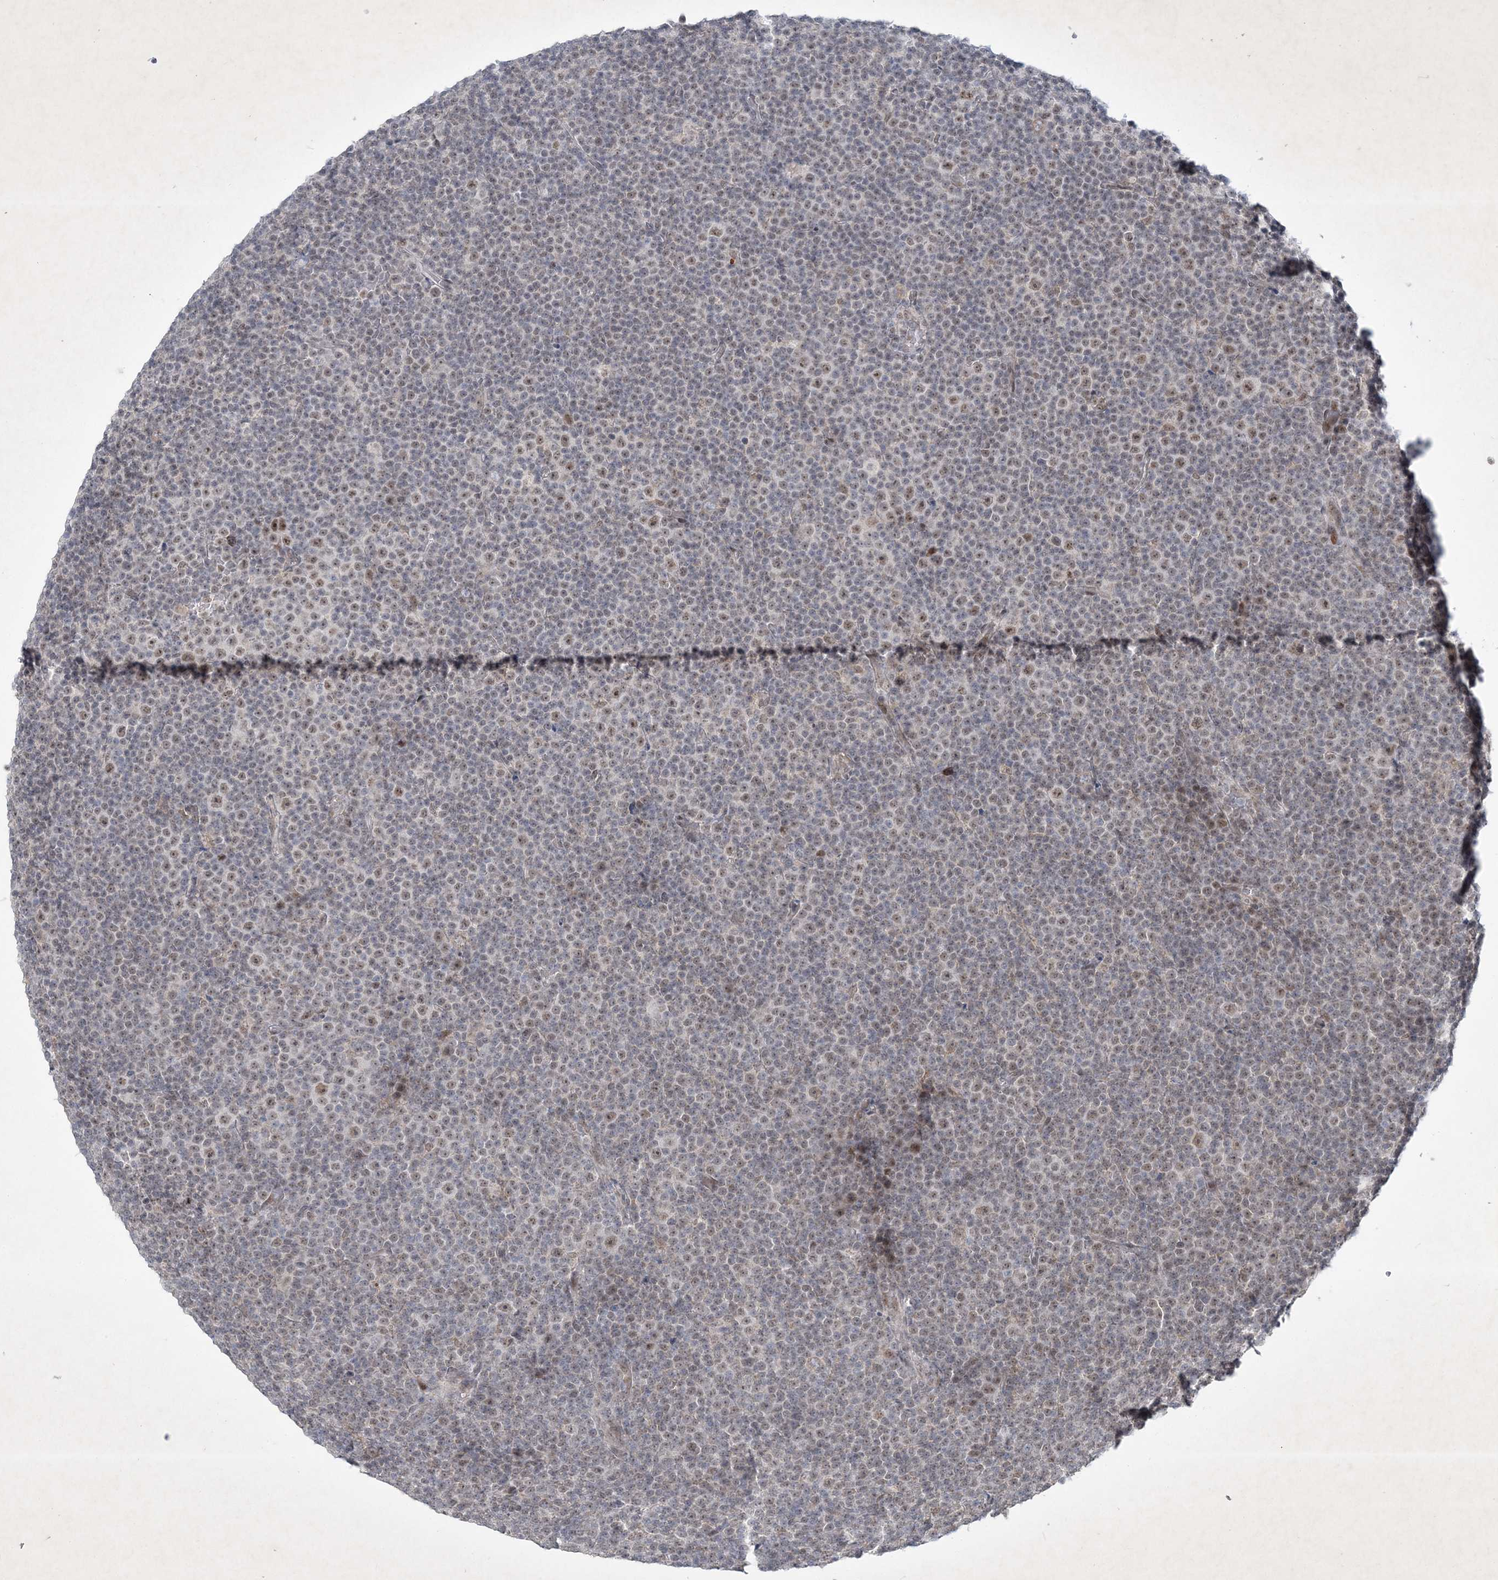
{"staining": {"intensity": "weak", "quantity": "25%-75%", "location": "nuclear"}, "tissue": "lymphoma", "cell_type": "Tumor cells", "image_type": "cancer", "snomed": [{"axis": "morphology", "description": "Malignant lymphoma, non-Hodgkin's type, Low grade"}, {"axis": "topography", "description": "Lymph node"}], "caption": "High-magnification brightfield microscopy of lymphoma stained with DAB (brown) and counterstained with hematoxylin (blue). tumor cells exhibit weak nuclear positivity is appreciated in approximately25%-75% of cells.", "gene": "ZBTB9", "patient": {"sex": "female", "age": 67}}